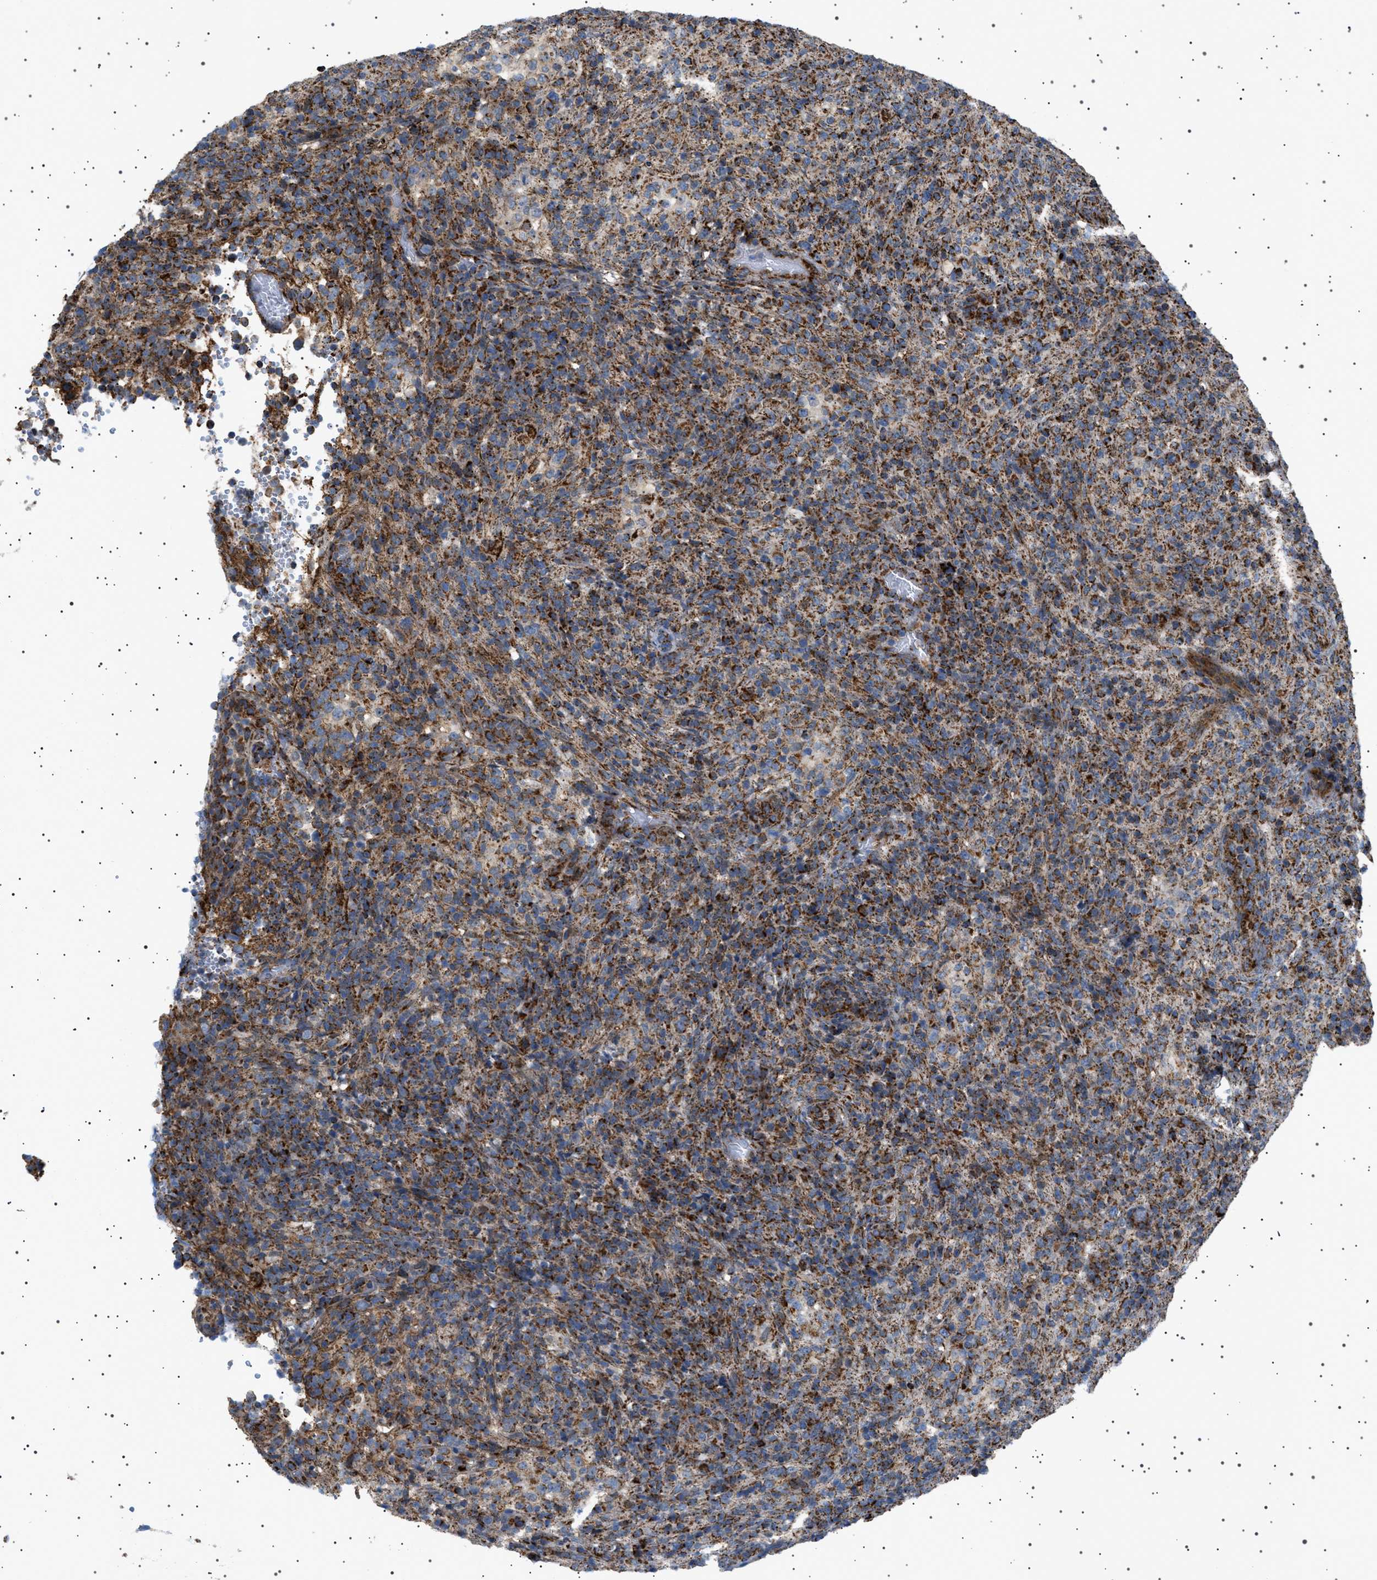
{"staining": {"intensity": "strong", "quantity": "25%-75%", "location": "cytoplasmic/membranous"}, "tissue": "lymphoma", "cell_type": "Tumor cells", "image_type": "cancer", "snomed": [{"axis": "morphology", "description": "Malignant lymphoma, non-Hodgkin's type, High grade"}, {"axis": "topography", "description": "Lymph node"}], "caption": "Brown immunohistochemical staining in human lymphoma shows strong cytoplasmic/membranous expression in approximately 25%-75% of tumor cells. (Stains: DAB in brown, nuclei in blue, Microscopy: brightfield microscopy at high magnification).", "gene": "UBXN8", "patient": {"sex": "female", "age": 76}}